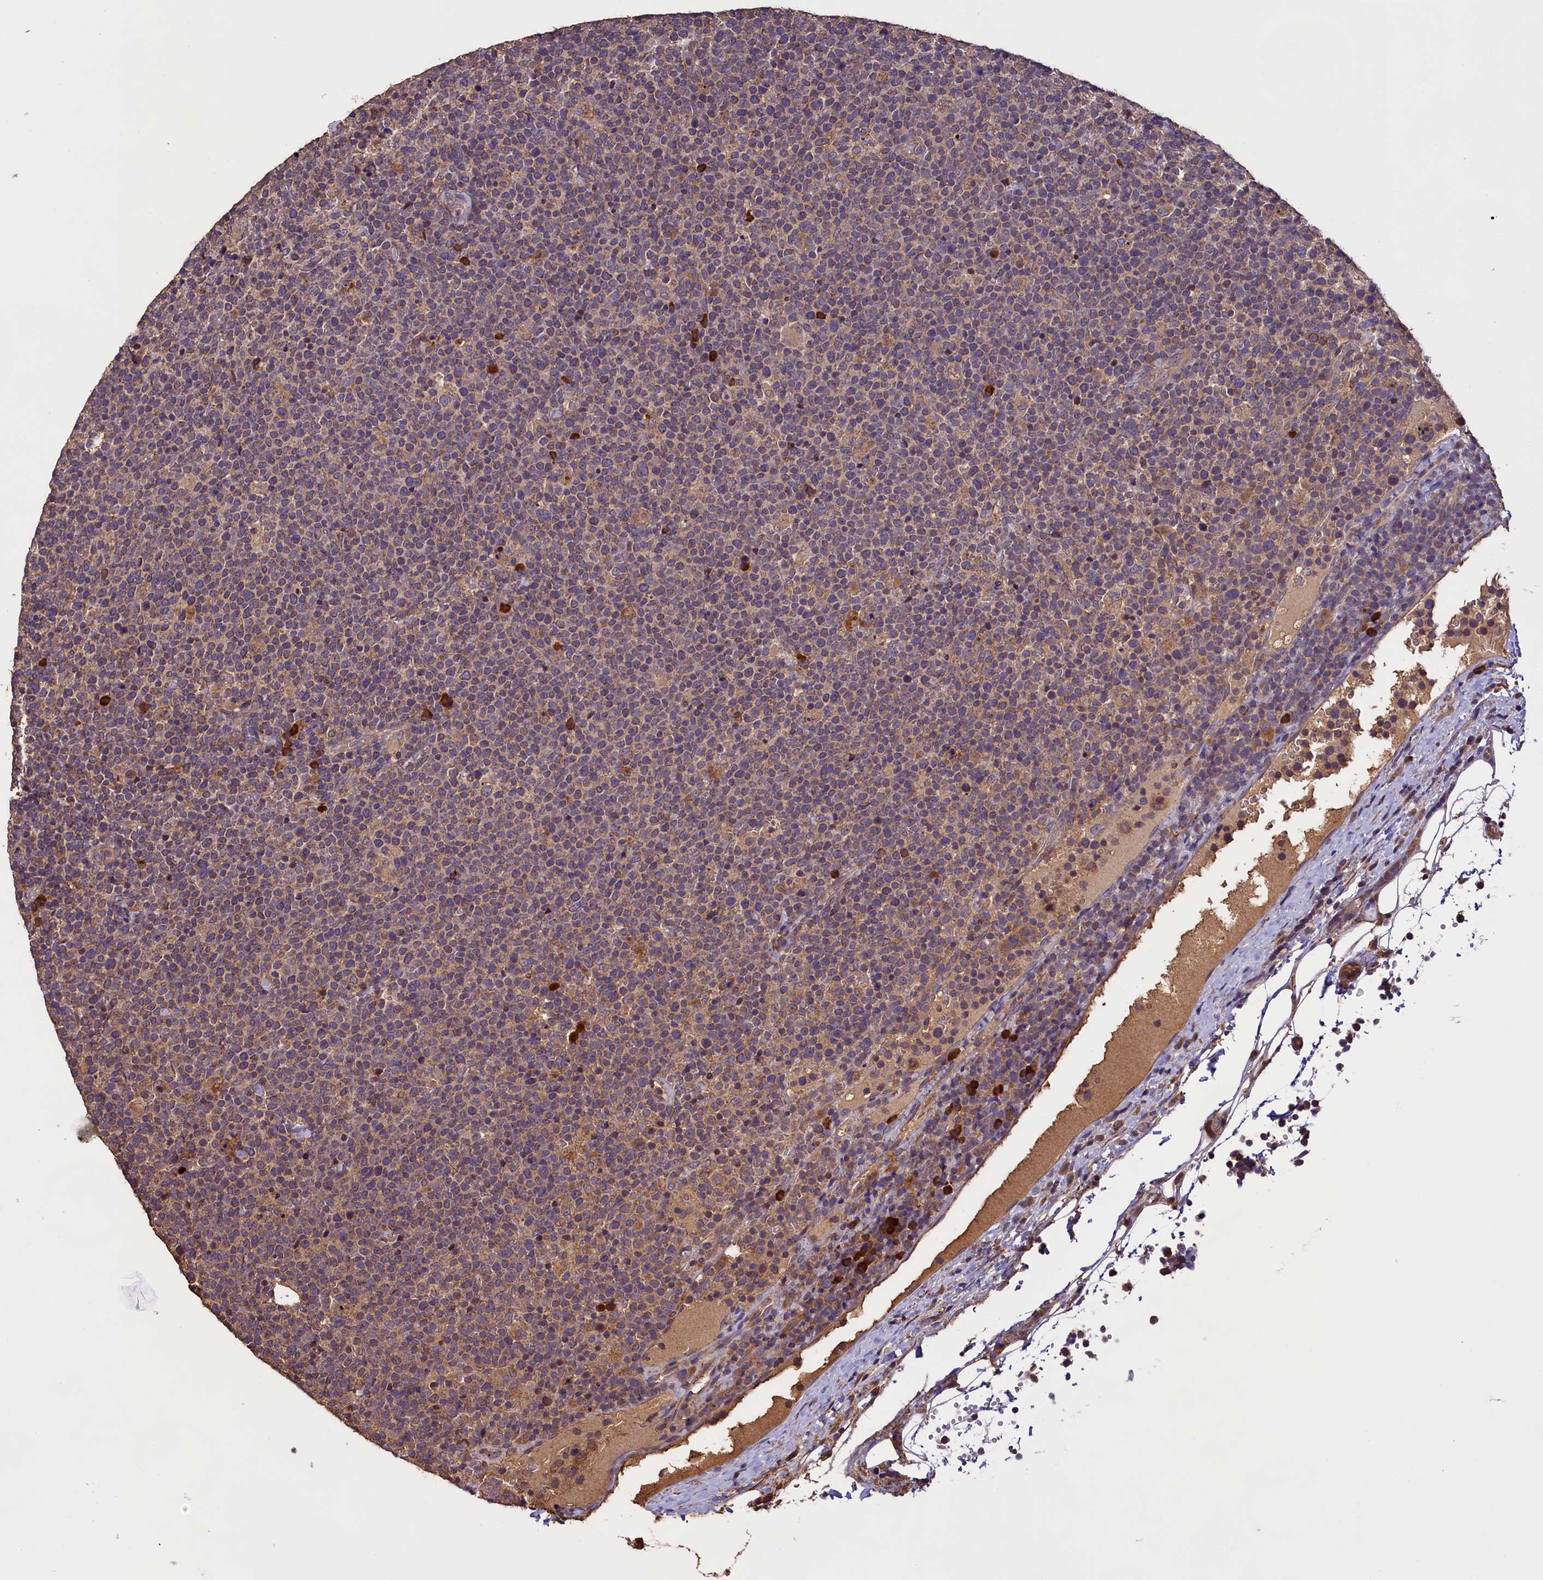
{"staining": {"intensity": "weak", "quantity": ">75%", "location": "cytoplasmic/membranous"}, "tissue": "lymphoma", "cell_type": "Tumor cells", "image_type": "cancer", "snomed": [{"axis": "morphology", "description": "Malignant lymphoma, non-Hodgkin's type, High grade"}, {"axis": "topography", "description": "Lymph node"}], "caption": "Tumor cells show weak cytoplasmic/membranous expression in approximately >75% of cells in malignant lymphoma, non-Hodgkin's type (high-grade).", "gene": "ENKD1", "patient": {"sex": "male", "age": 61}}